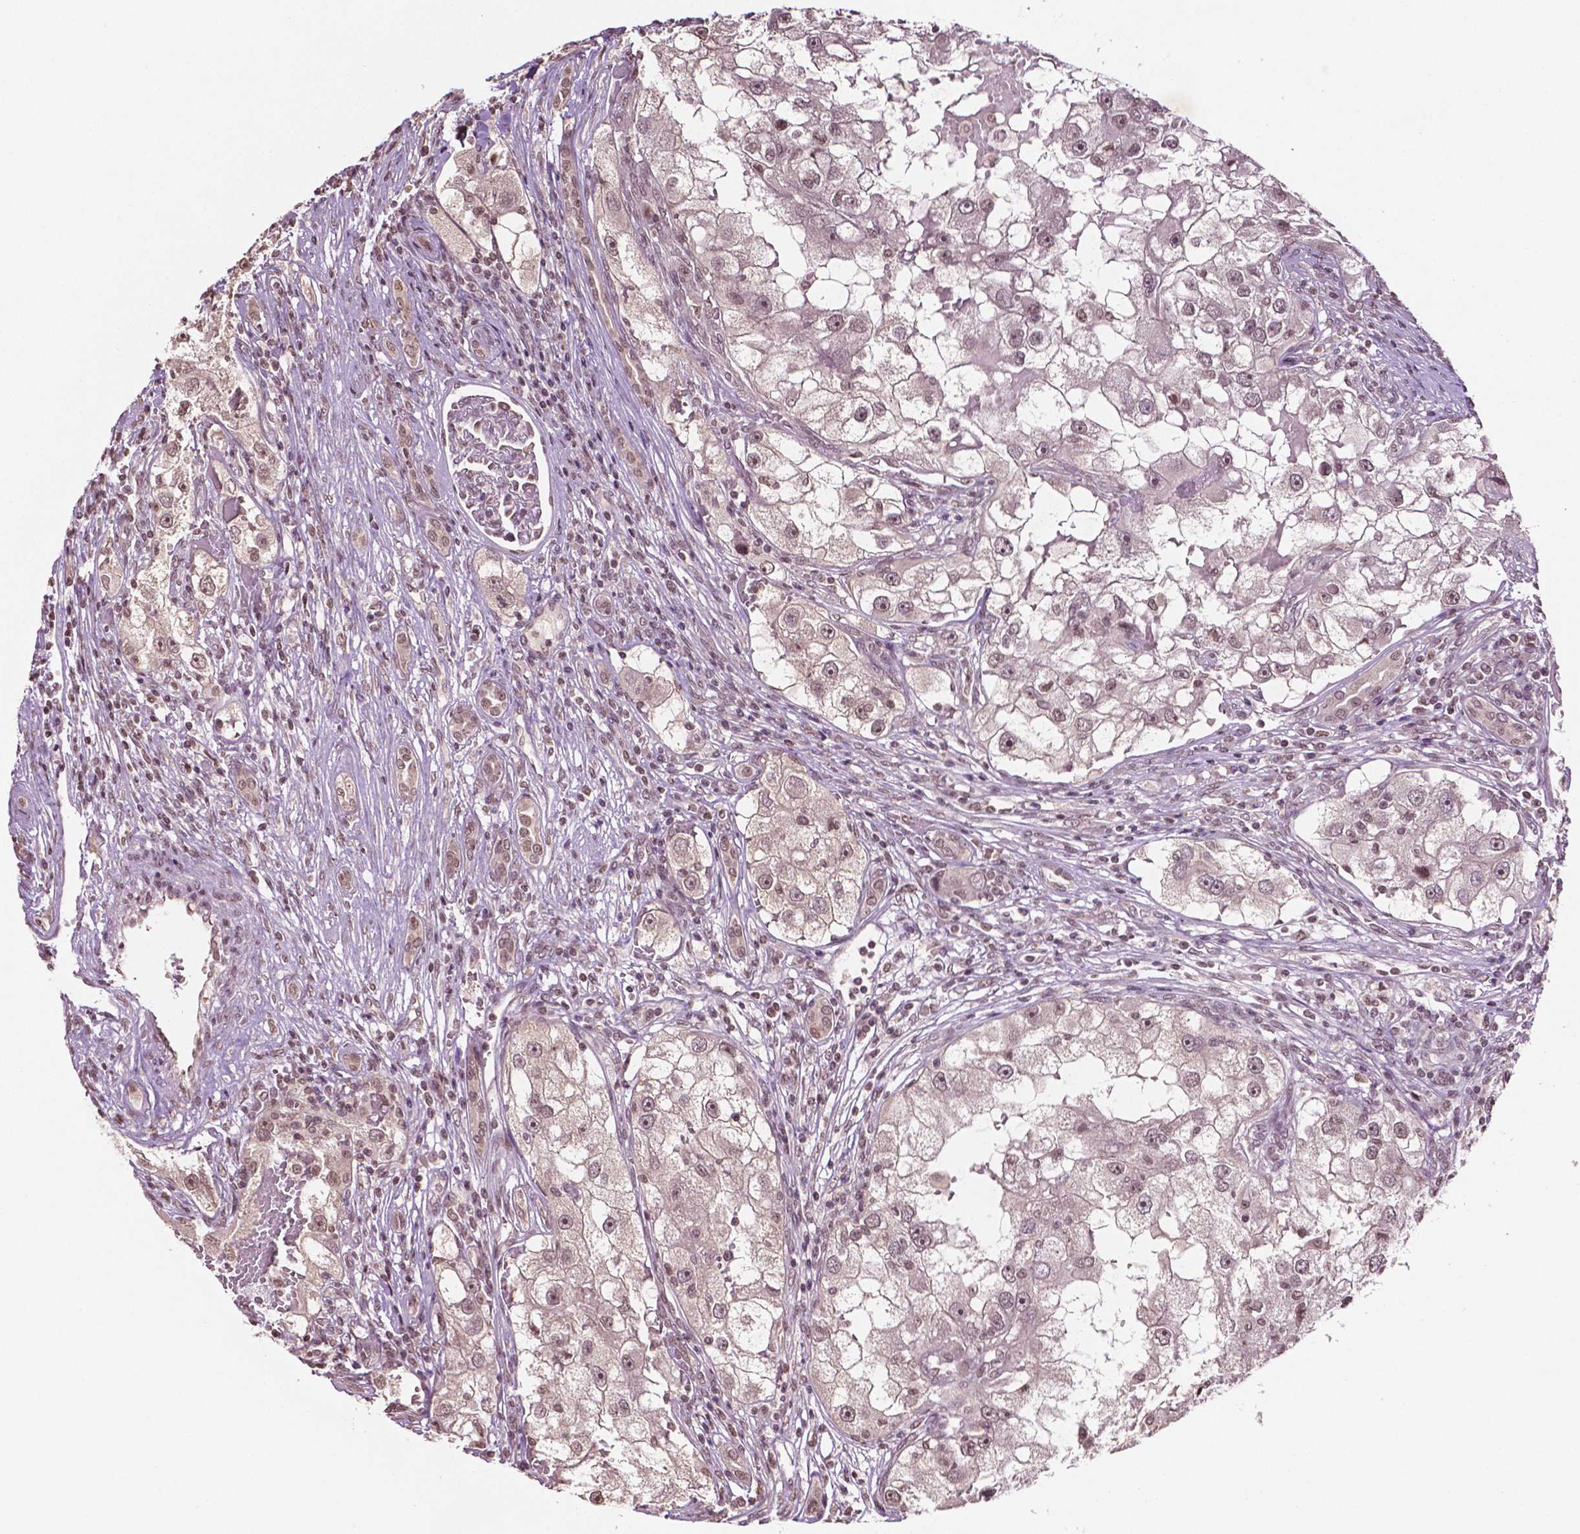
{"staining": {"intensity": "moderate", "quantity": ">75%", "location": "nuclear"}, "tissue": "renal cancer", "cell_type": "Tumor cells", "image_type": "cancer", "snomed": [{"axis": "morphology", "description": "Adenocarcinoma, NOS"}, {"axis": "topography", "description": "Kidney"}], "caption": "Protein staining reveals moderate nuclear staining in about >75% of tumor cells in renal cancer (adenocarcinoma). Using DAB (3,3'-diaminobenzidine) (brown) and hematoxylin (blue) stains, captured at high magnification using brightfield microscopy.", "gene": "DEK", "patient": {"sex": "male", "age": 63}}